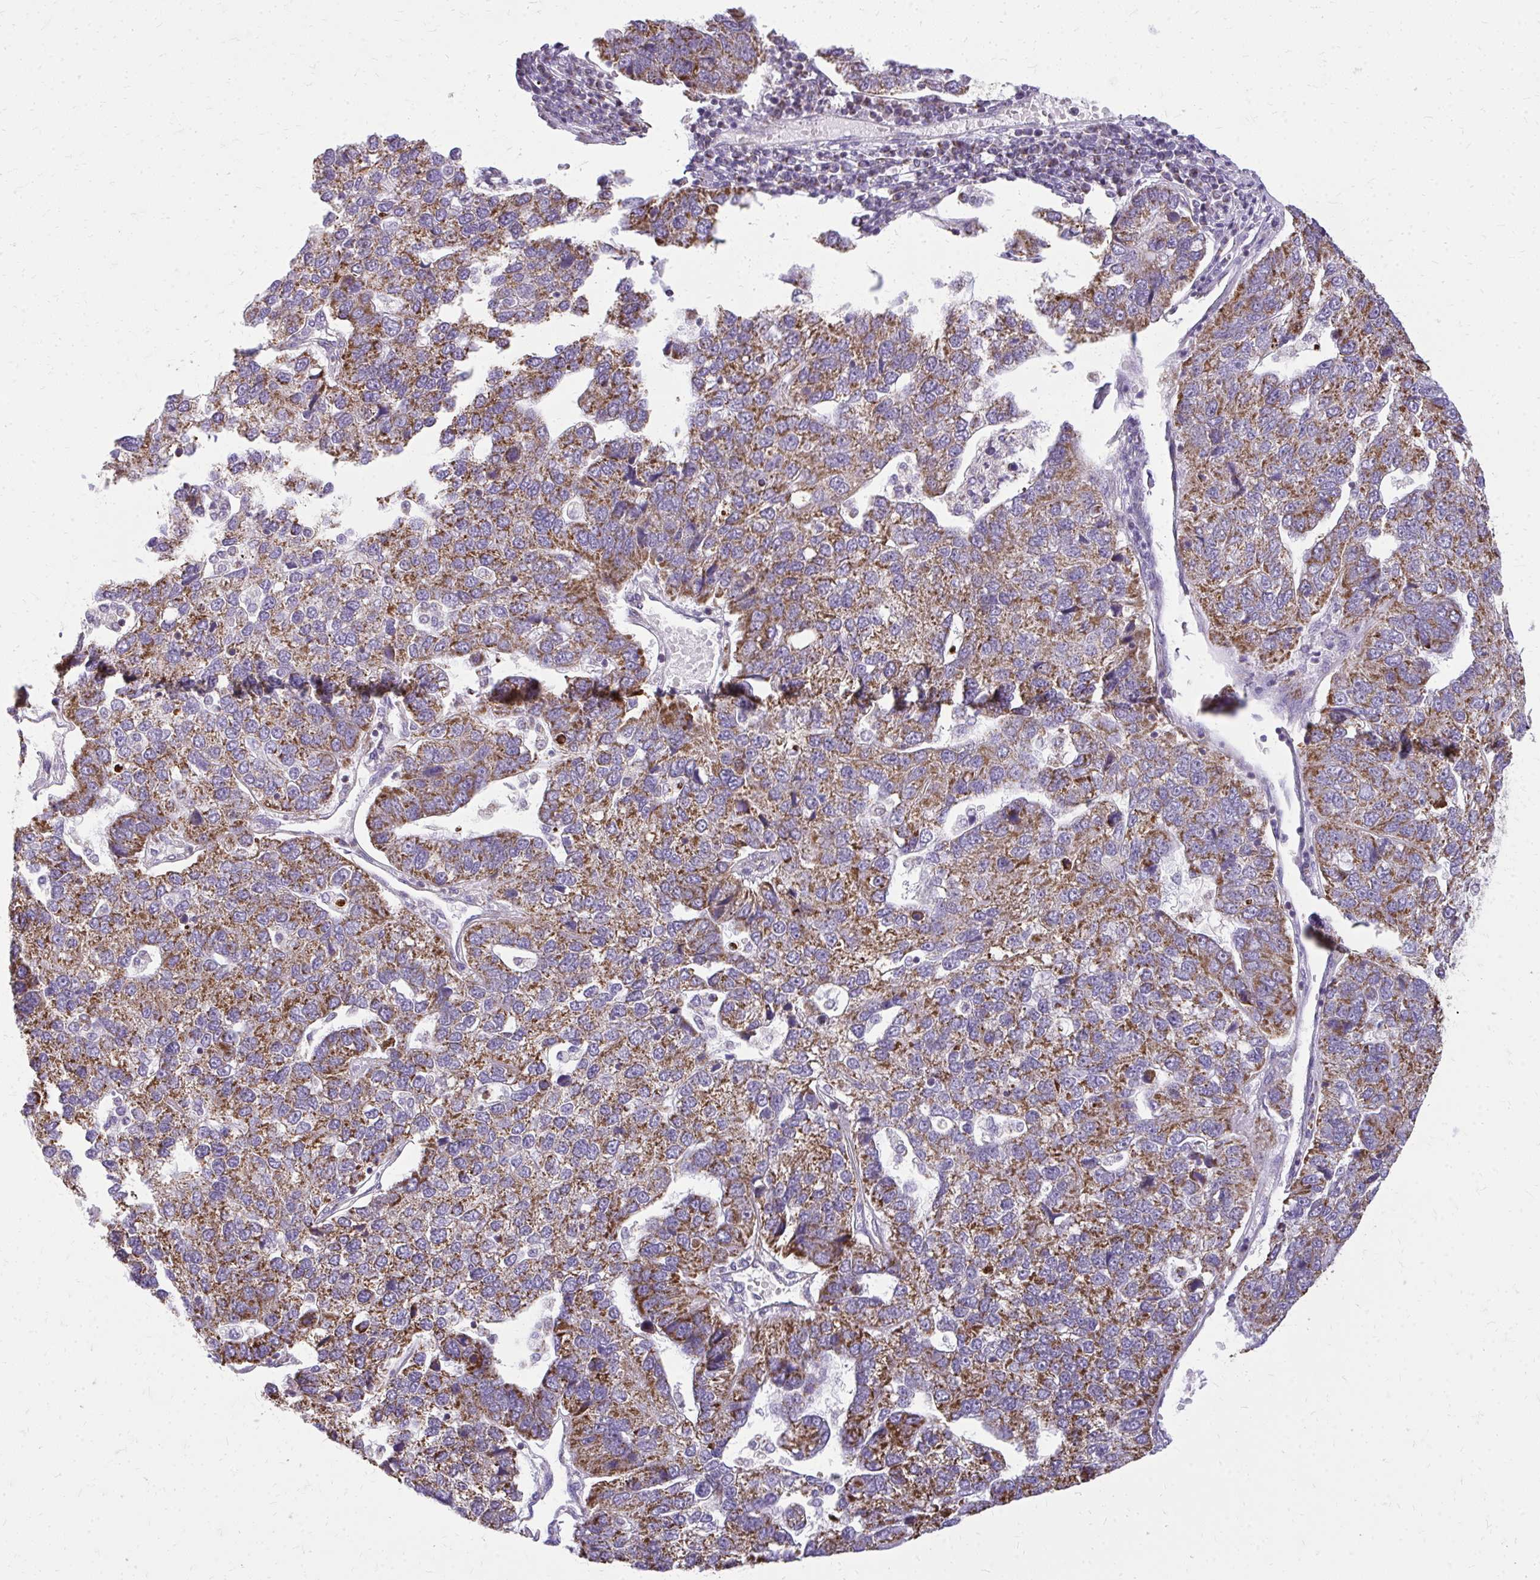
{"staining": {"intensity": "strong", "quantity": ">75%", "location": "cytoplasmic/membranous"}, "tissue": "pancreatic cancer", "cell_type": "Tumor cells", "image_type": "cancer", "snomed": [{"axis": "morphology", "description": "Adenocarcinoma, NOS"}, {"axis": "topography", "description": "Pancreas"}], "caption": "A brown stain highlights strong cytoplasmic/membranous positivity of a protein in pancreatic cancer (adenocarcinoma) tumor cells.", "gene": "IFIT1", "patient": {"sex": "female", "age": 61}}